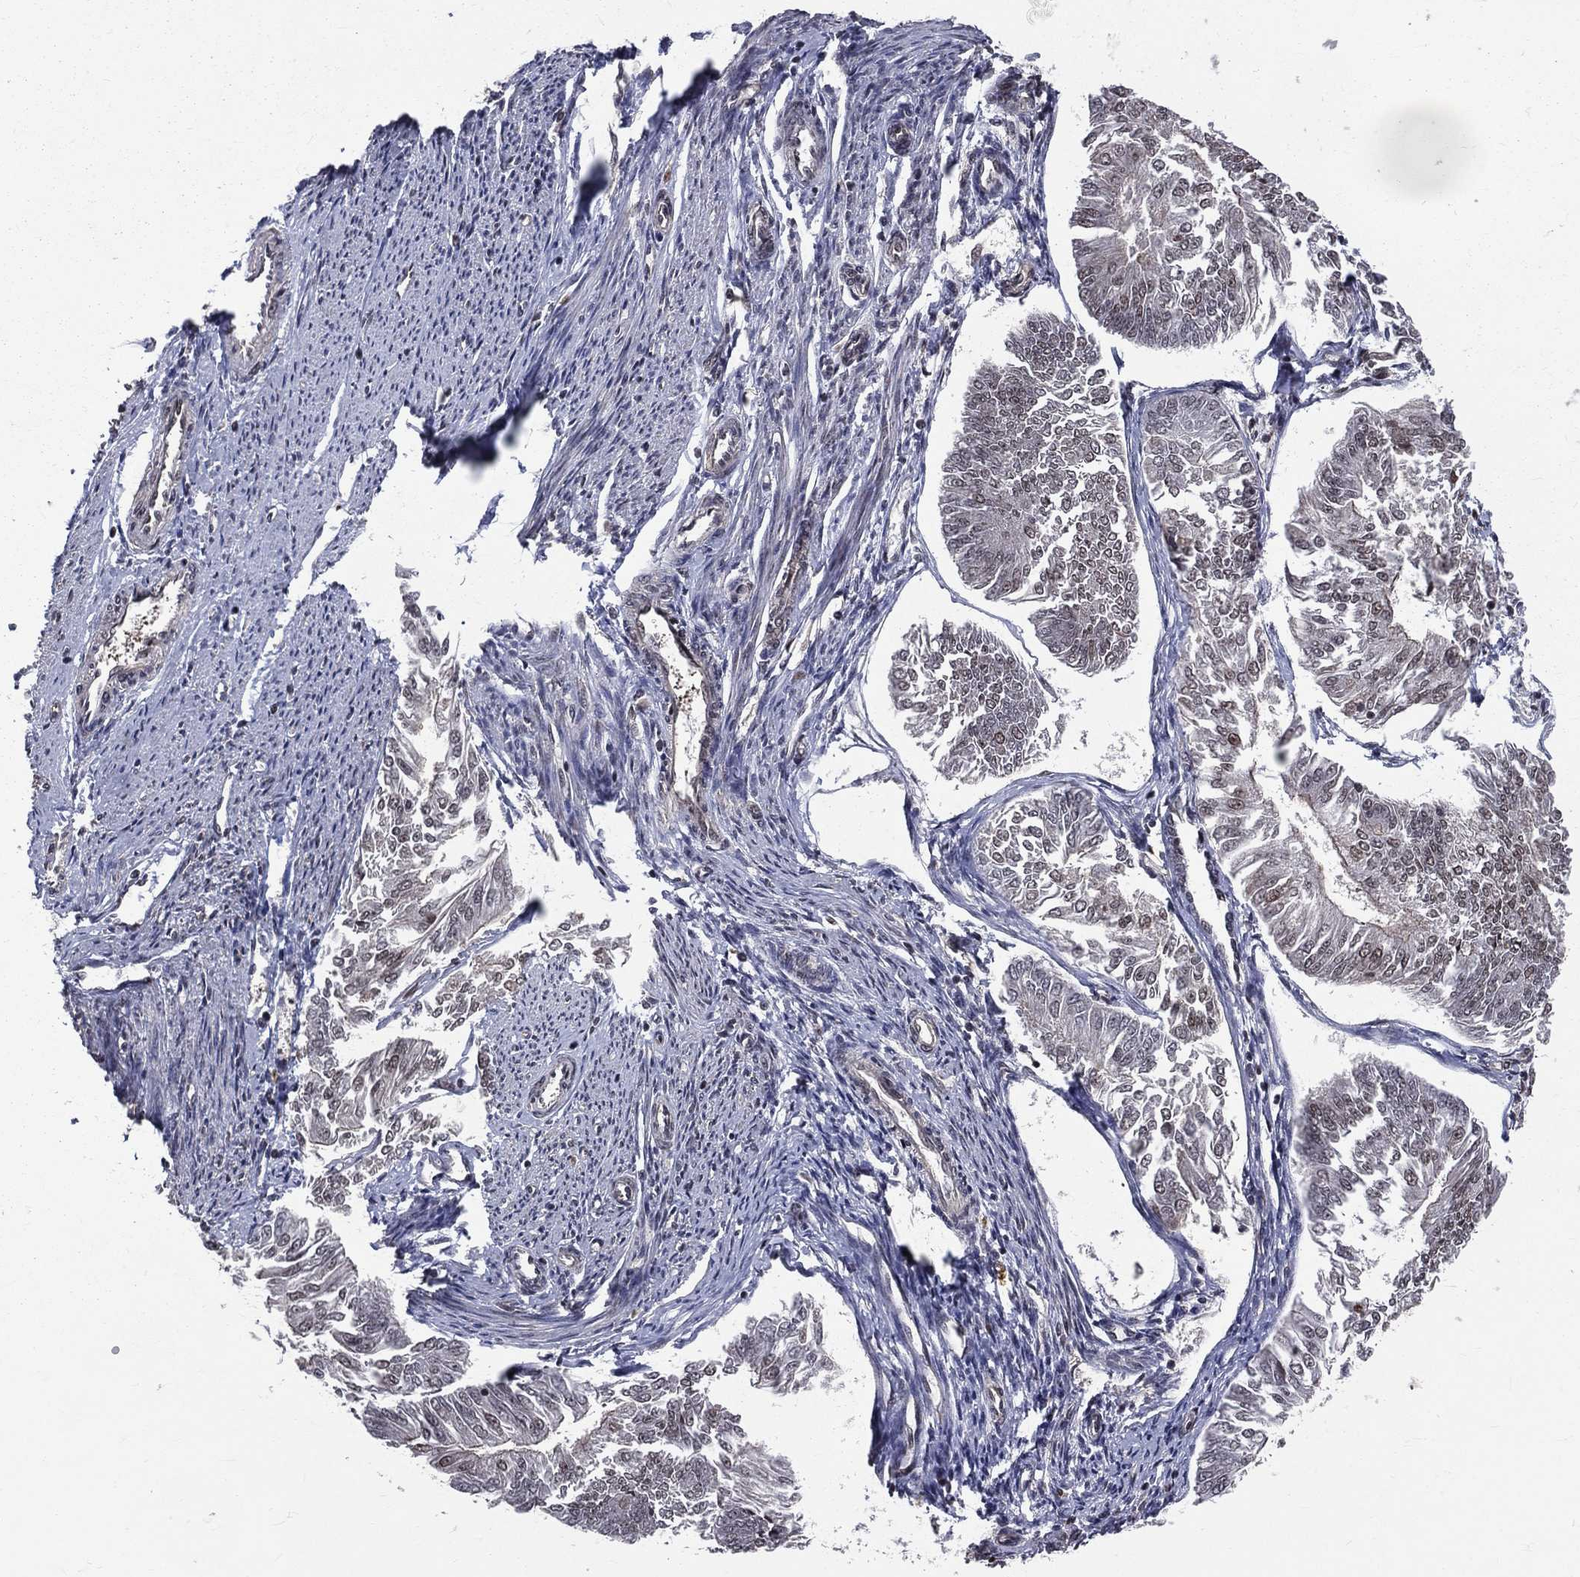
{"staining": {"intensity": "moderate", "quantity": "<25%", "location": "nuclear"}, "tissue": "endometrial cancer", "cell_type": "Tumor cells", "image_type": "cancer", "snomed": [{"axis": "morphology", "description": "Adenocarcinoma, NOS"}, {"axis": "topography", "description": "Endometrium"}], "caption": "Tumor cells display moderate nuclear positivity in approximately <25% of cells in adenocarcinoma (endometrial).", "gene": "SMC3", "patient": {"sex": "female", "age": 58}}